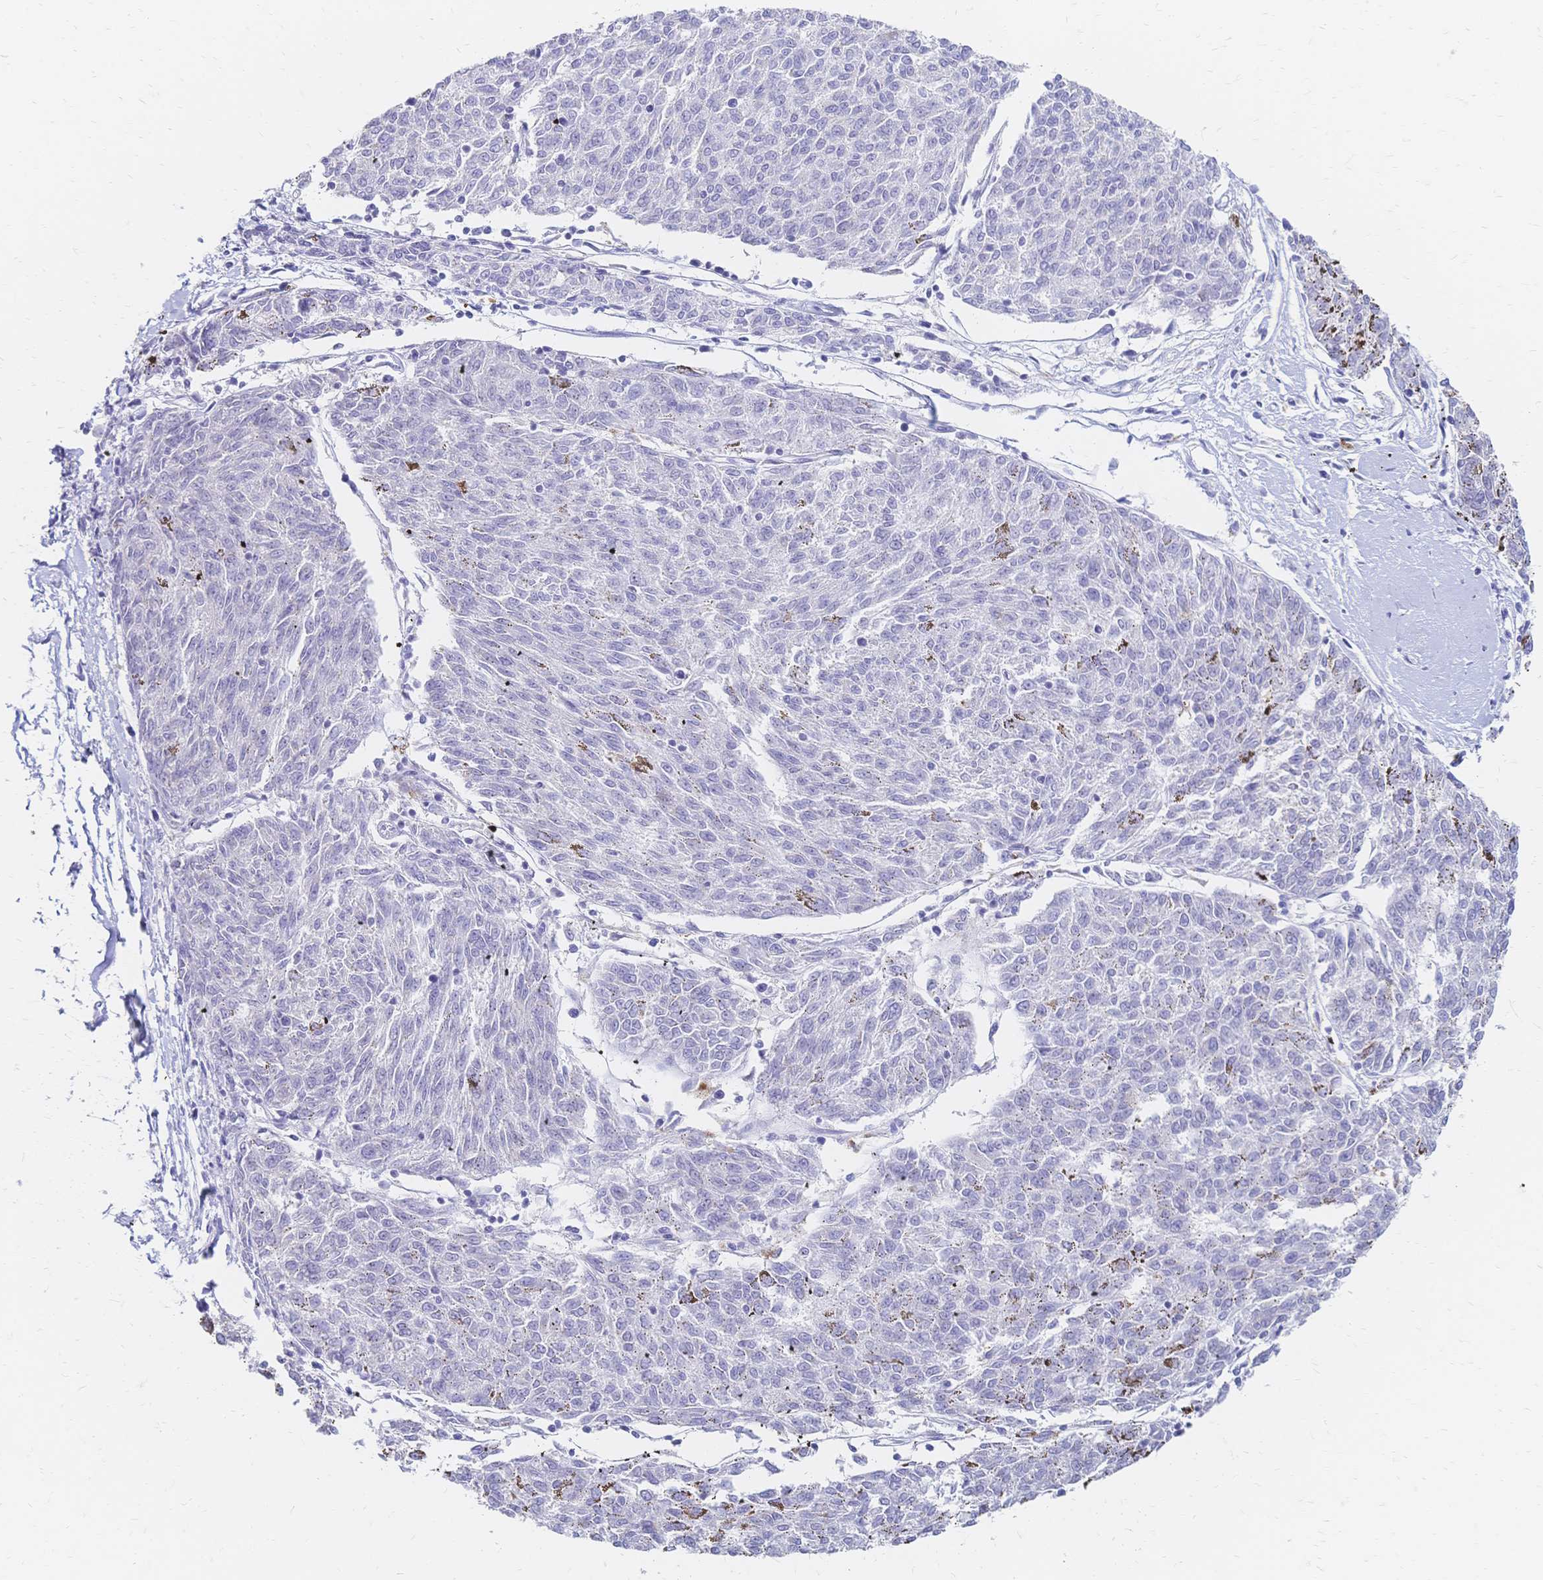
{"staining": {"intensity": "negative", "quantity": "none", "location": "none"}, "tissue": "melanoma", "cell_type": "Tumor cells", "image_type": "cancer", "snomed": [{"axis": "morphology", "description": "Malignant melanoma, NOS"}, {"axis": "topography", "description": "Skin"}], "caption": "DAB immunohistochemical staining of melanoma displays no significant staining in tumor cells. The staining was performed using DAB to visualize the protein expression in brown, while the nuclei were stained in blue with hematoxylin (Magnification: 20x).", "gene": "PSORS1C2", "patient": {"sex": "female", "age": 72}}